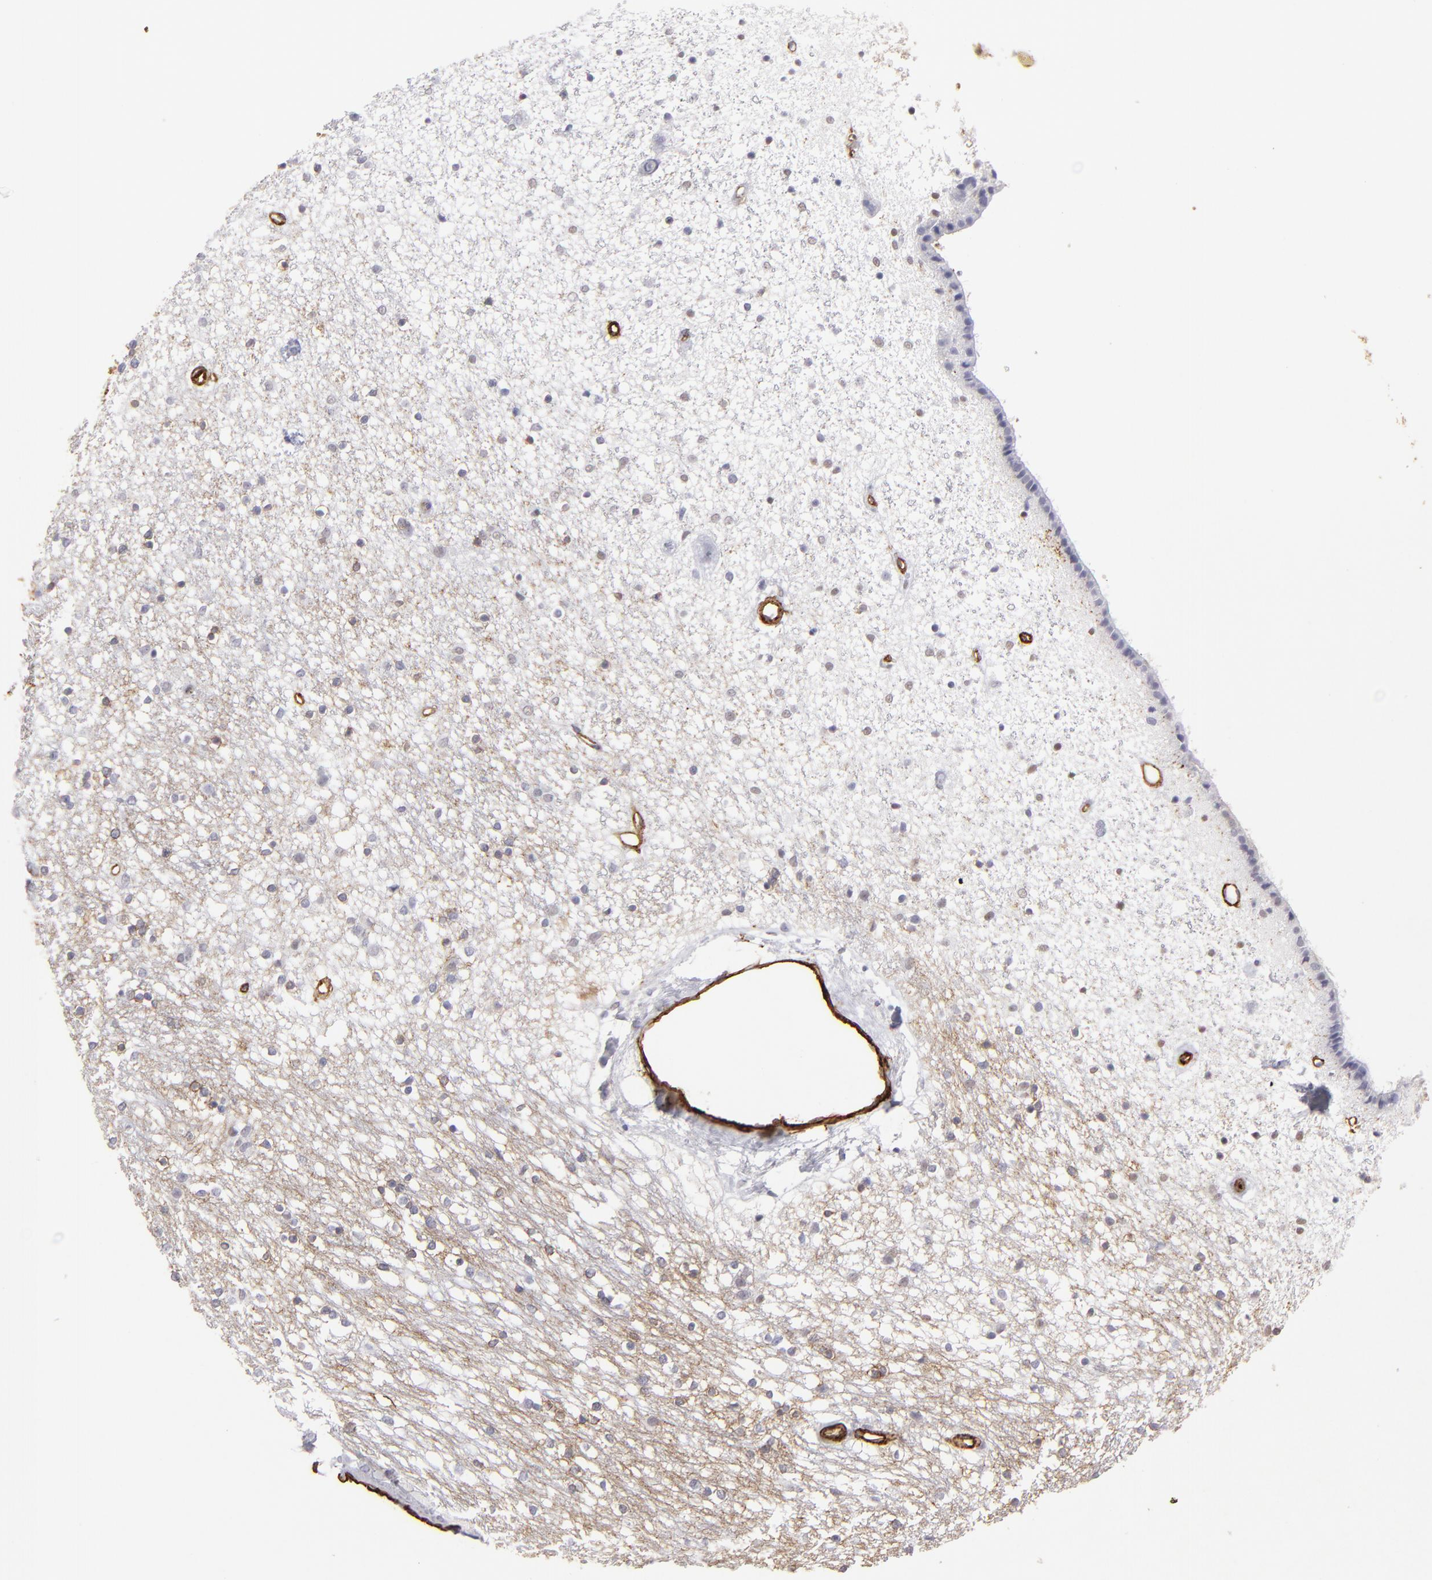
{"staining": {"intensity": "negative", "quantity": "none", "location": "none"}, "tissue": "caudate", "cell_type": "Glial cells", "image_type": "normal", "snomed": [{"axis": "morphology", "description": "Normal tissue, NOS"}, {"axis": "topography", "description": "Lateral ventricle wall"}], "caption": "Glial cells show no significant protein positivity in unremarkable caudate.", "gene": "MCAM", "patient": {"sex": "female", "age": 54}}